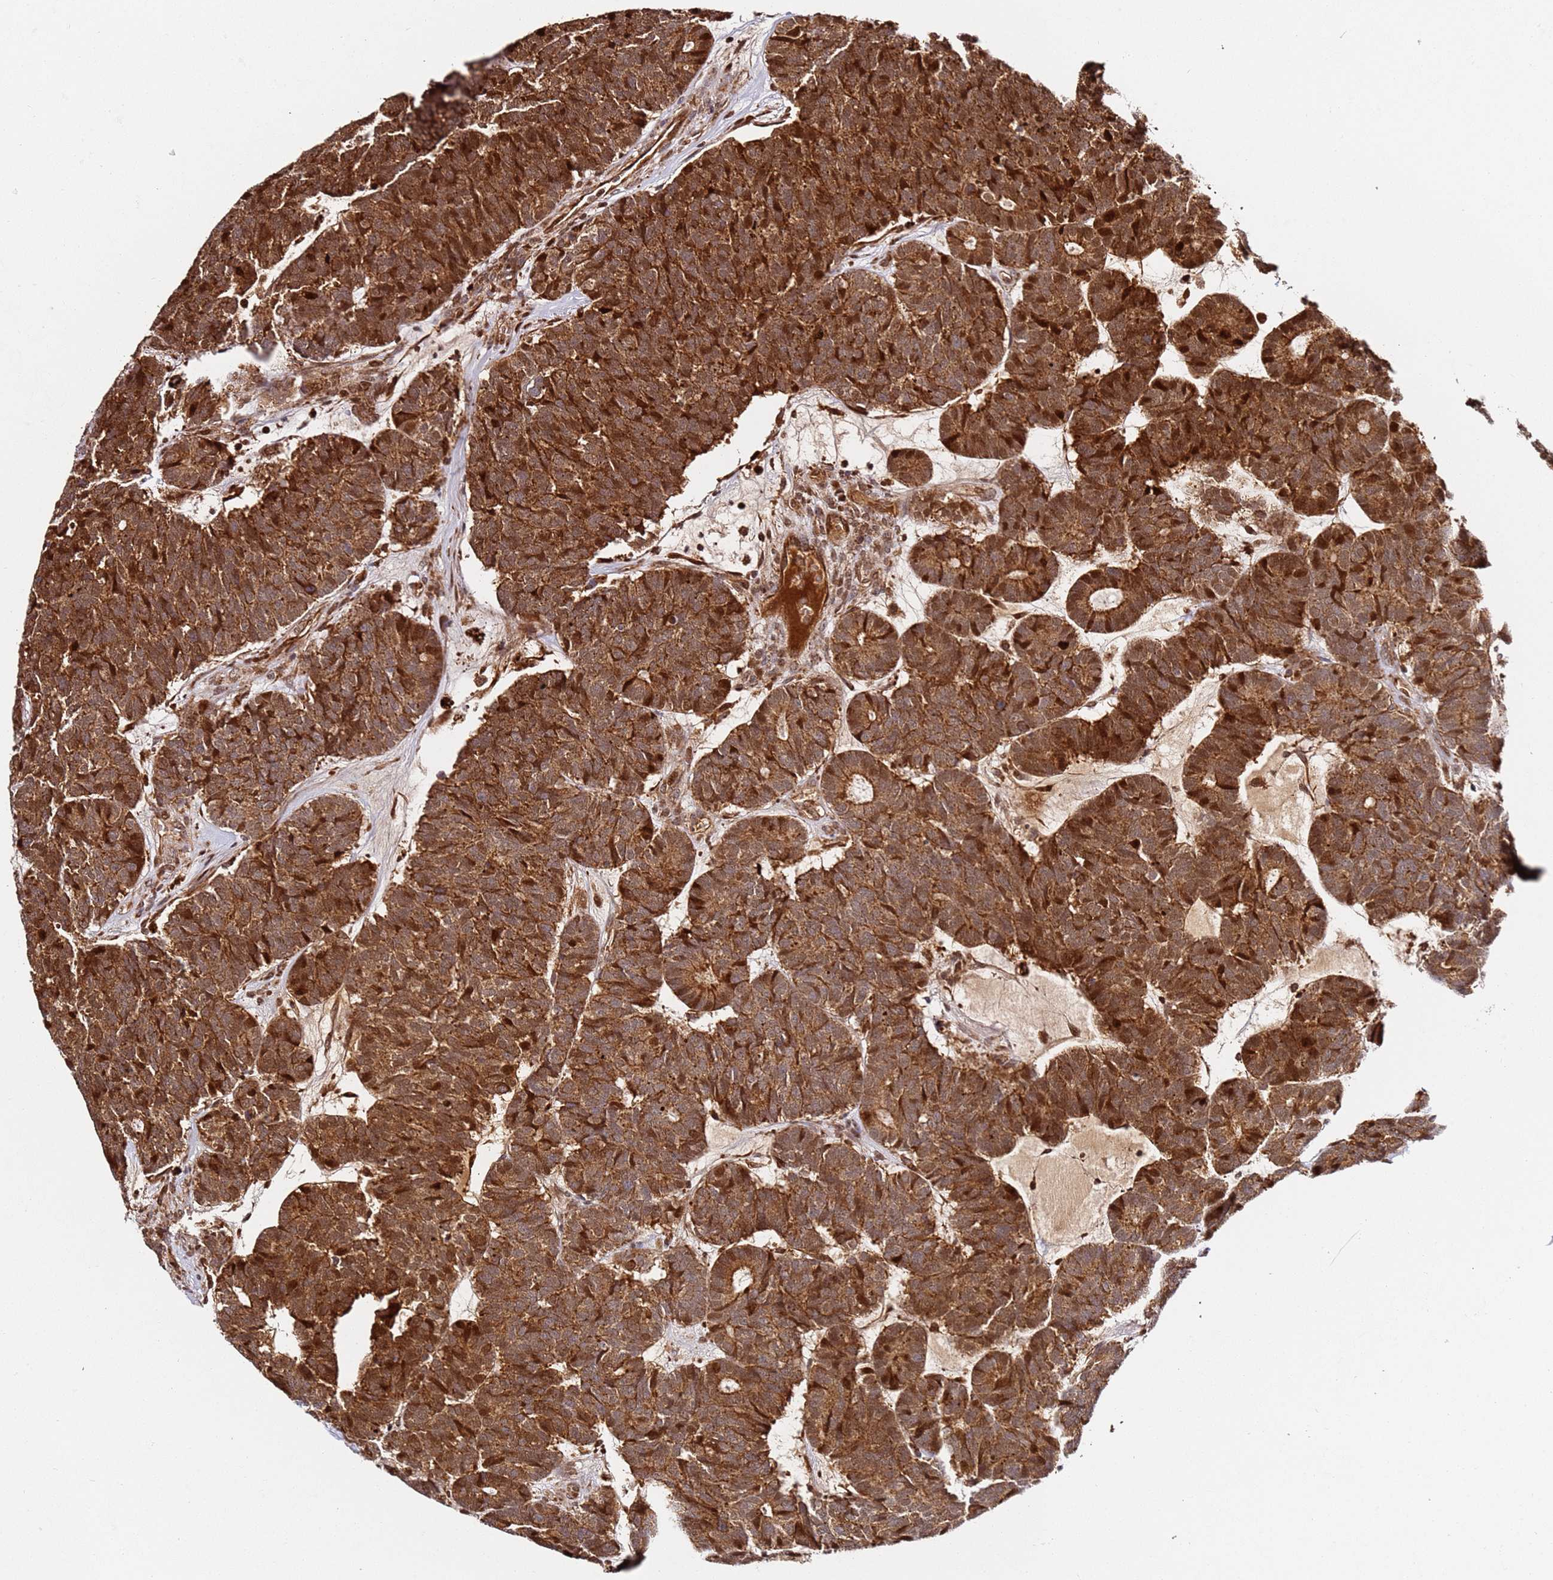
{"staining": {"intensity": "strong", "quantity": ">75%", "location": "cytoplasmic/membranous,nuclear"}, "tissue": "head and neck cancer", "cell_type": "Tumor cells", "image_type": "cancer", "snomed": [{"axis": "morphology", "description": "Adenocarcinoma, NOS"}, {"axis": "topography", "description": "Head-Neck"}], "caption": "A micrograph of head and neck cancer (adenocarcinoma) stained for a protein shows strong cytoplasmic/membranous and nuclear brown staining in tumor cells.", "gene": "SMOX", "patient": {"sex": "female", "age": 81}}